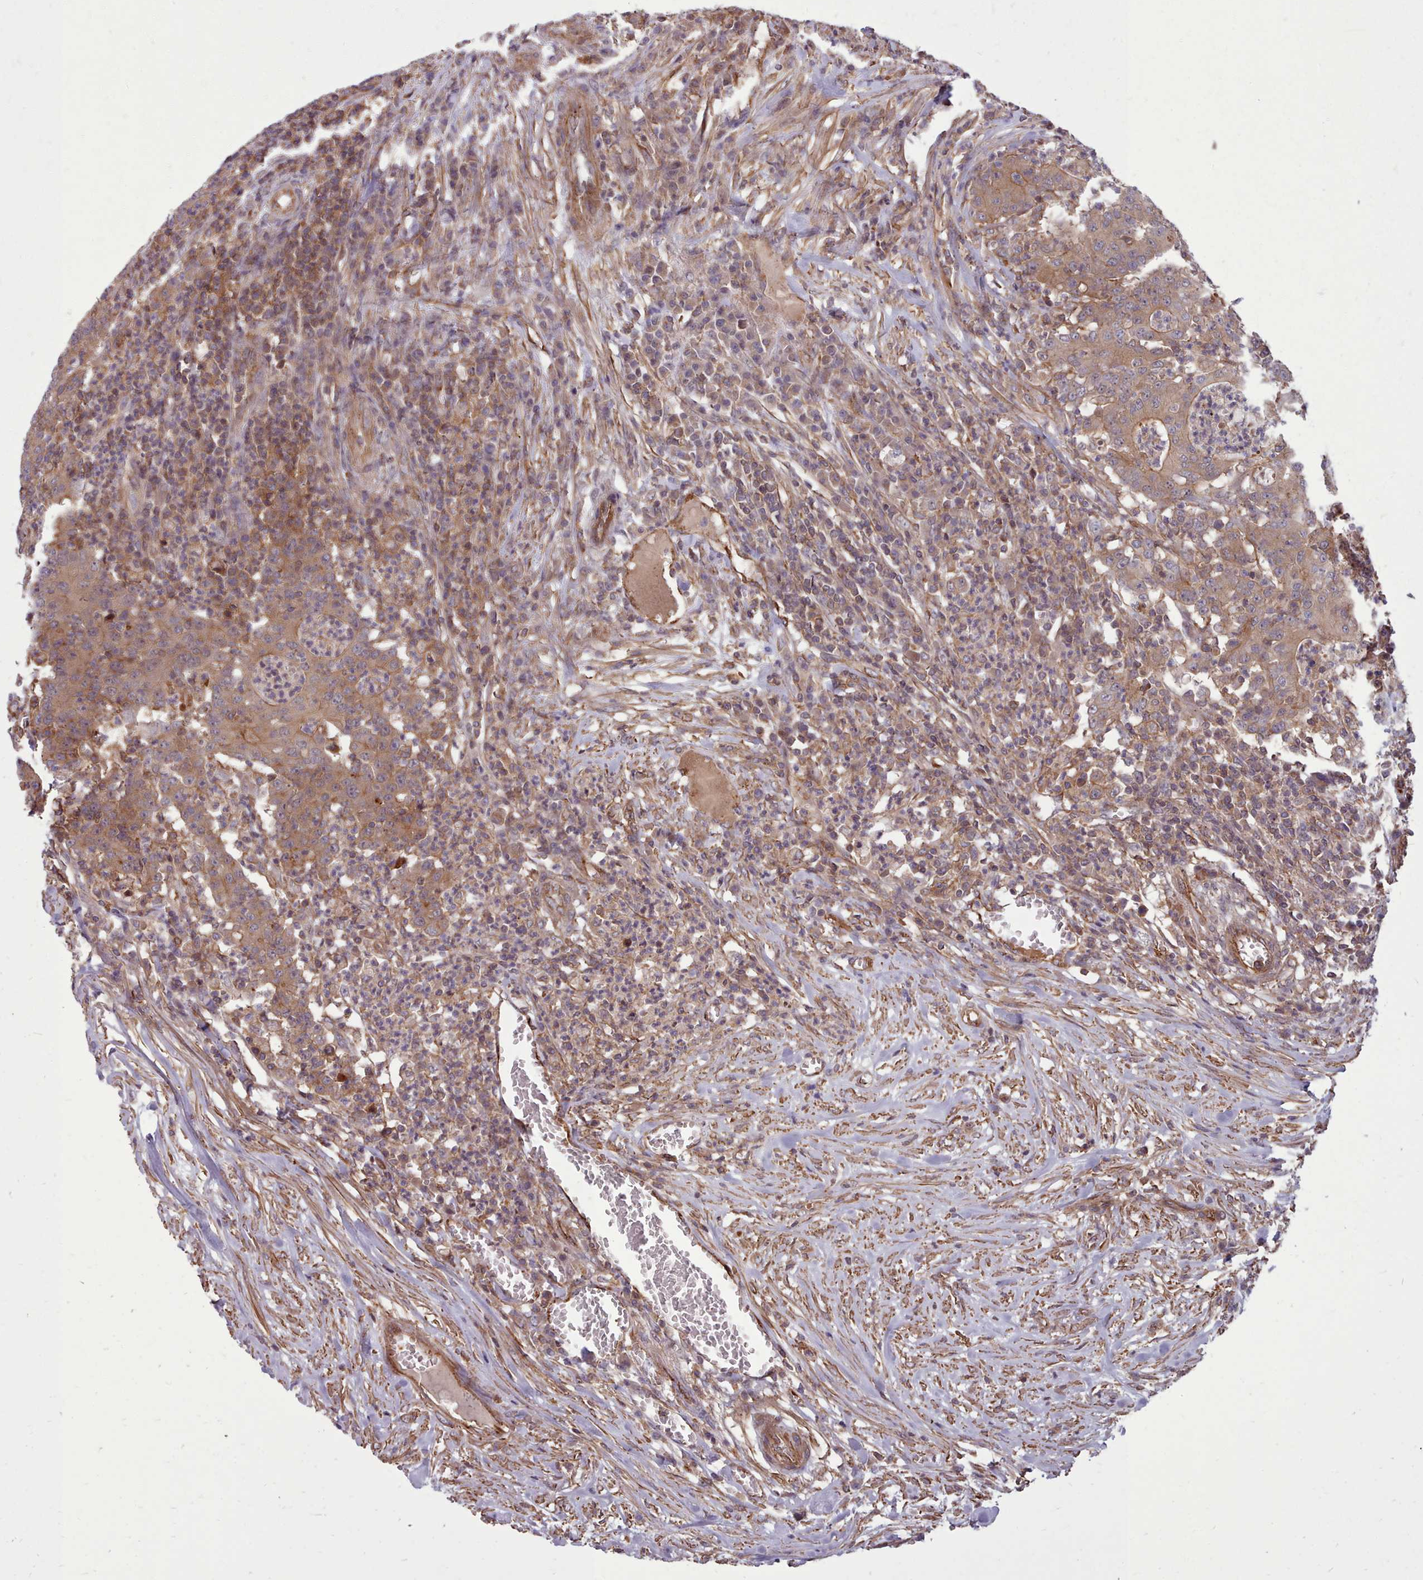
{"staining": {"intensity": "moderate", "quantity": ">75%", "location": "cytoplasmic/membranous"}, "tissue": "colorectal cancer", "cell_type": "Tumor cells", "image_type": "cancer", "snomed": [{"axis": "morphology", "description": "Adenocarcinoma, NOS"}, {"axis": "topography", "description": "Colon"}], "caption": "A brown stain shows moderate cytoplasmic/membranous staining of a protein in colorectal adenocarcinoma tumor cells.", "gene": "STUB1", "patient": {"sex": "male", "age": 83}}